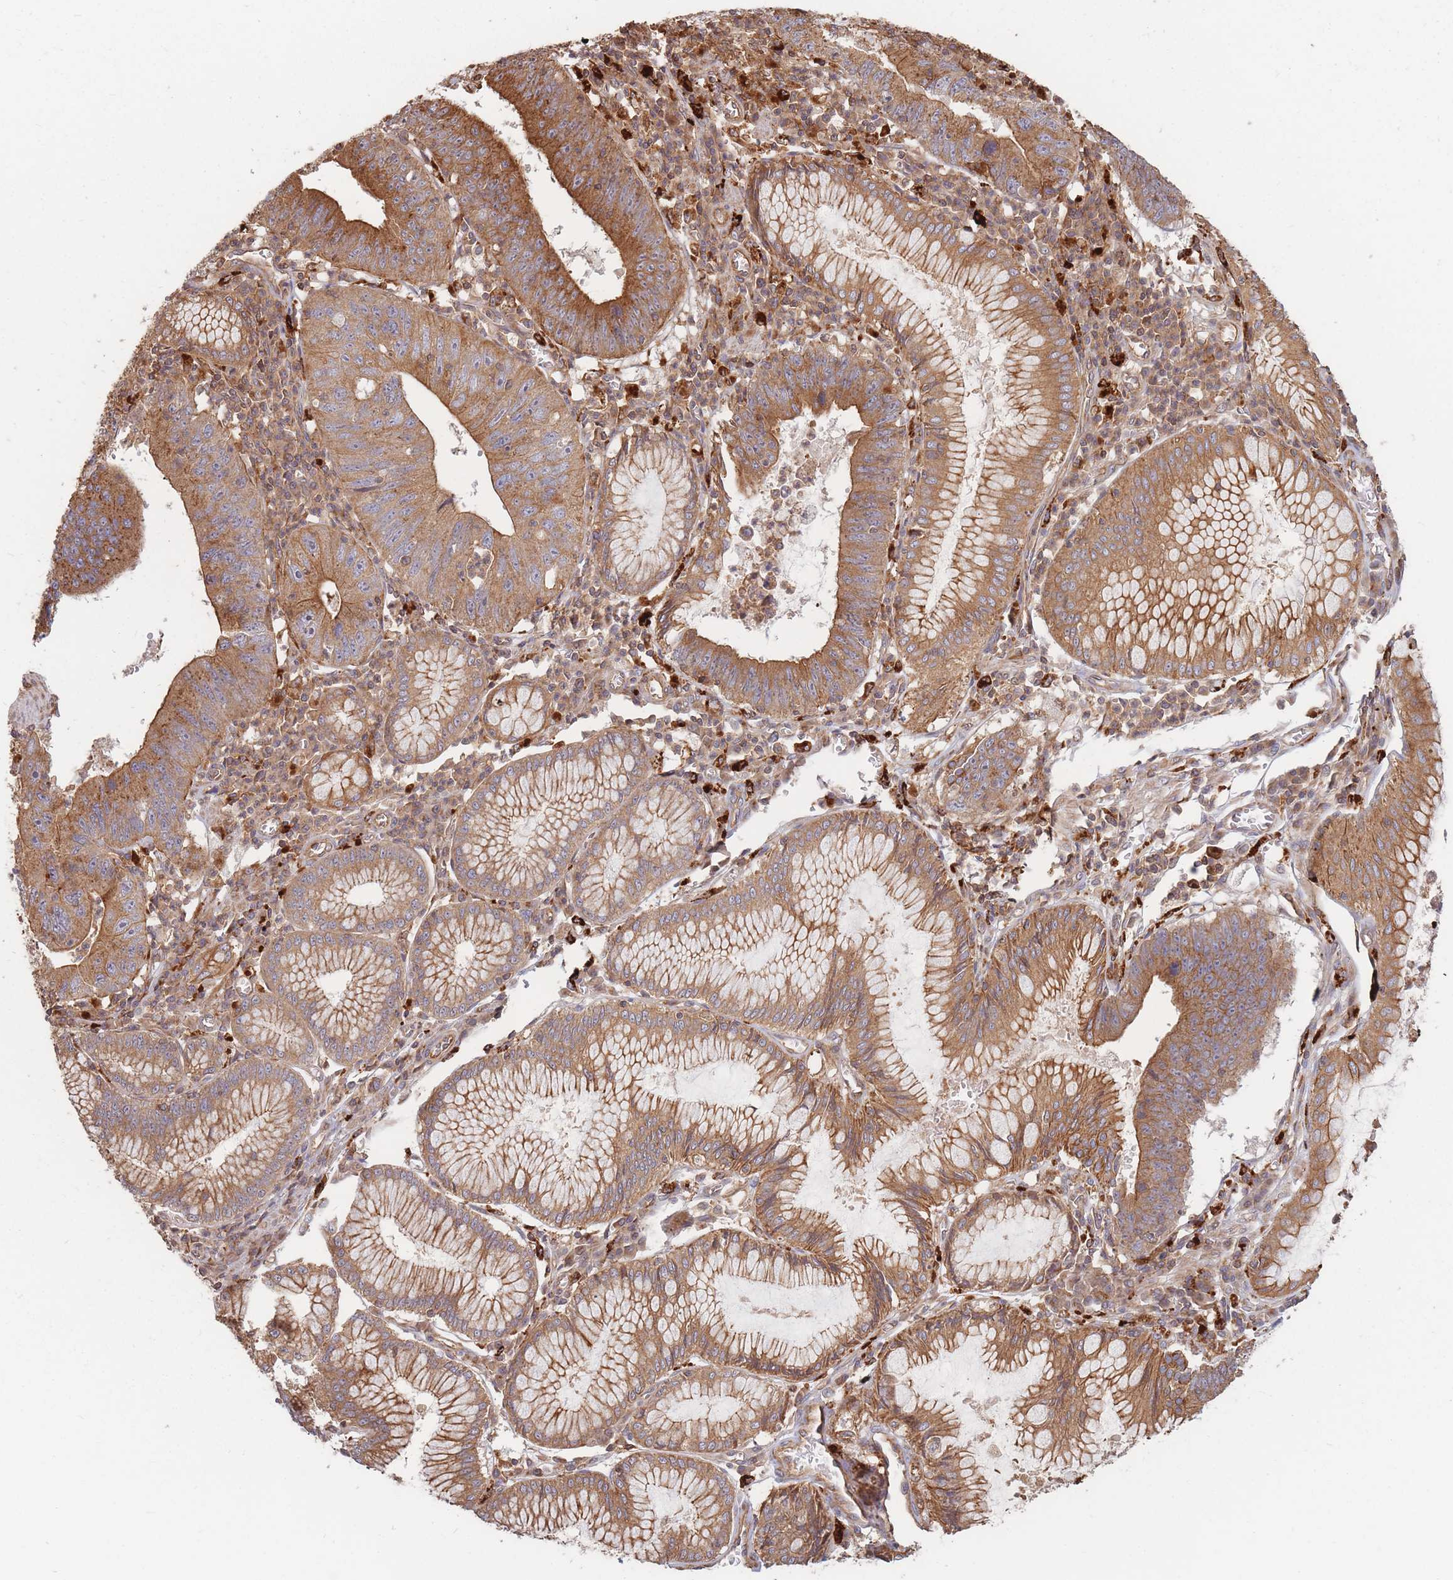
{"staining": {"intensity": "moderate", "quantity": ">75%", "location": "cytoplasmic/membranous"}, "tissue": "stomach cancer", "cell_type": "Tumor cells", "image_type": "cancer", "snomed": [{"axis": "morphology", "description": "Adenocarcinoma, NOS"}, {"axis": "topography", "description": "Stomach"}], "caption": "A brown stain shows moderate cytoplasmic/membranous expression of a protein in human stomach cancer (adenocarcinoma) tumor cells.", "gene": "RASSF2", "patient": {"sex": "male", "age": 59}}